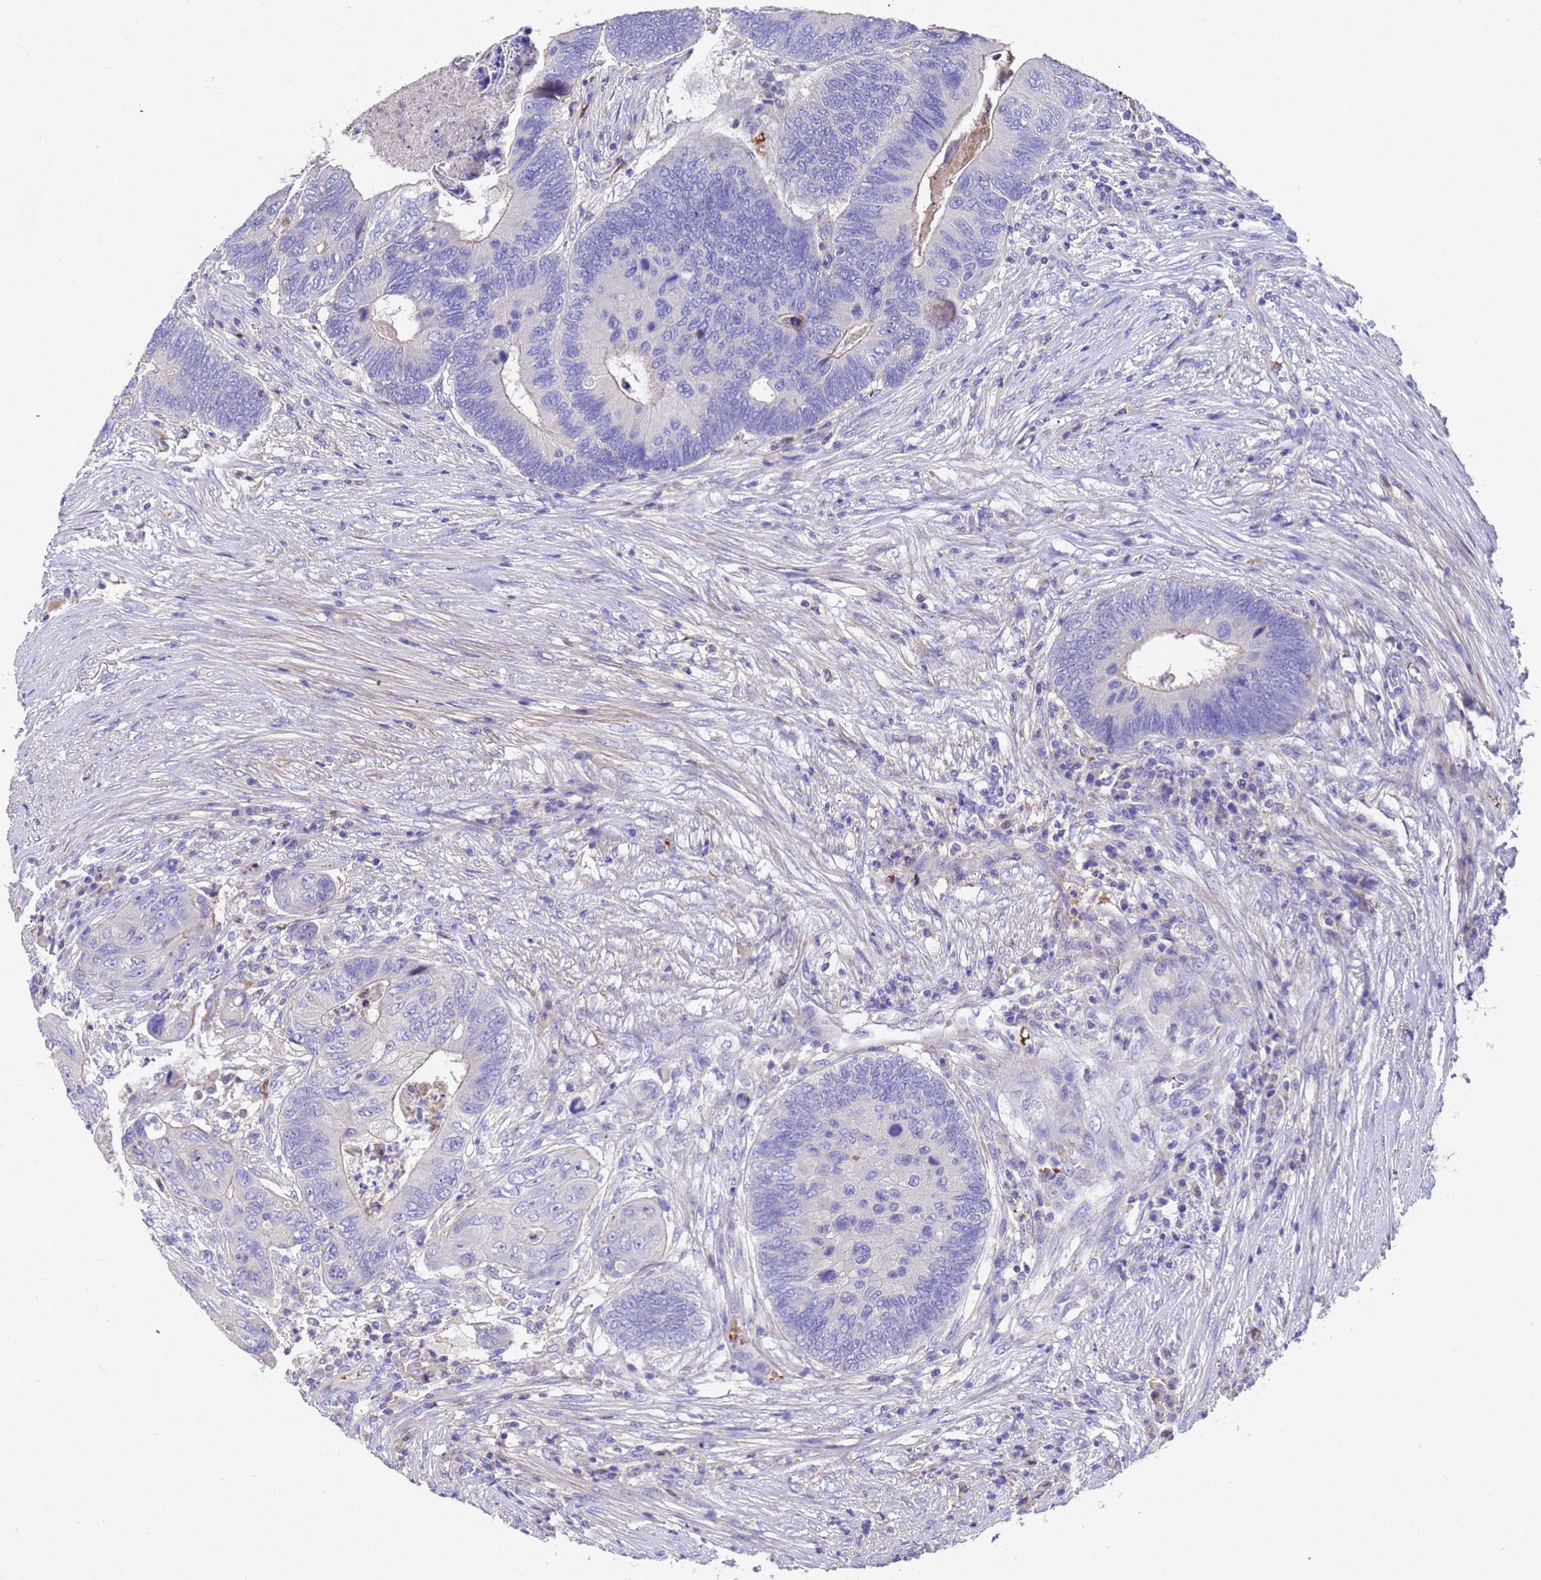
{"staining": {"intensity": "negative", "quantity": "none", "location": "none"}, "tissue": "colorectal cancer", "cell_type": "Tumor cells", "image_type": "cancer", "snomed": [{"axis": "morphology", "description": "Adenocarcinoma, NOS"}, {"axis": "topography", "description": "Colon"}], "caption": "Immunohistochemical staining of colorectal adenocarcinoma reveals no significant staining in tumor cells.", "gene": "ELP6", "patient": {"sex": "female", "age": 67}}